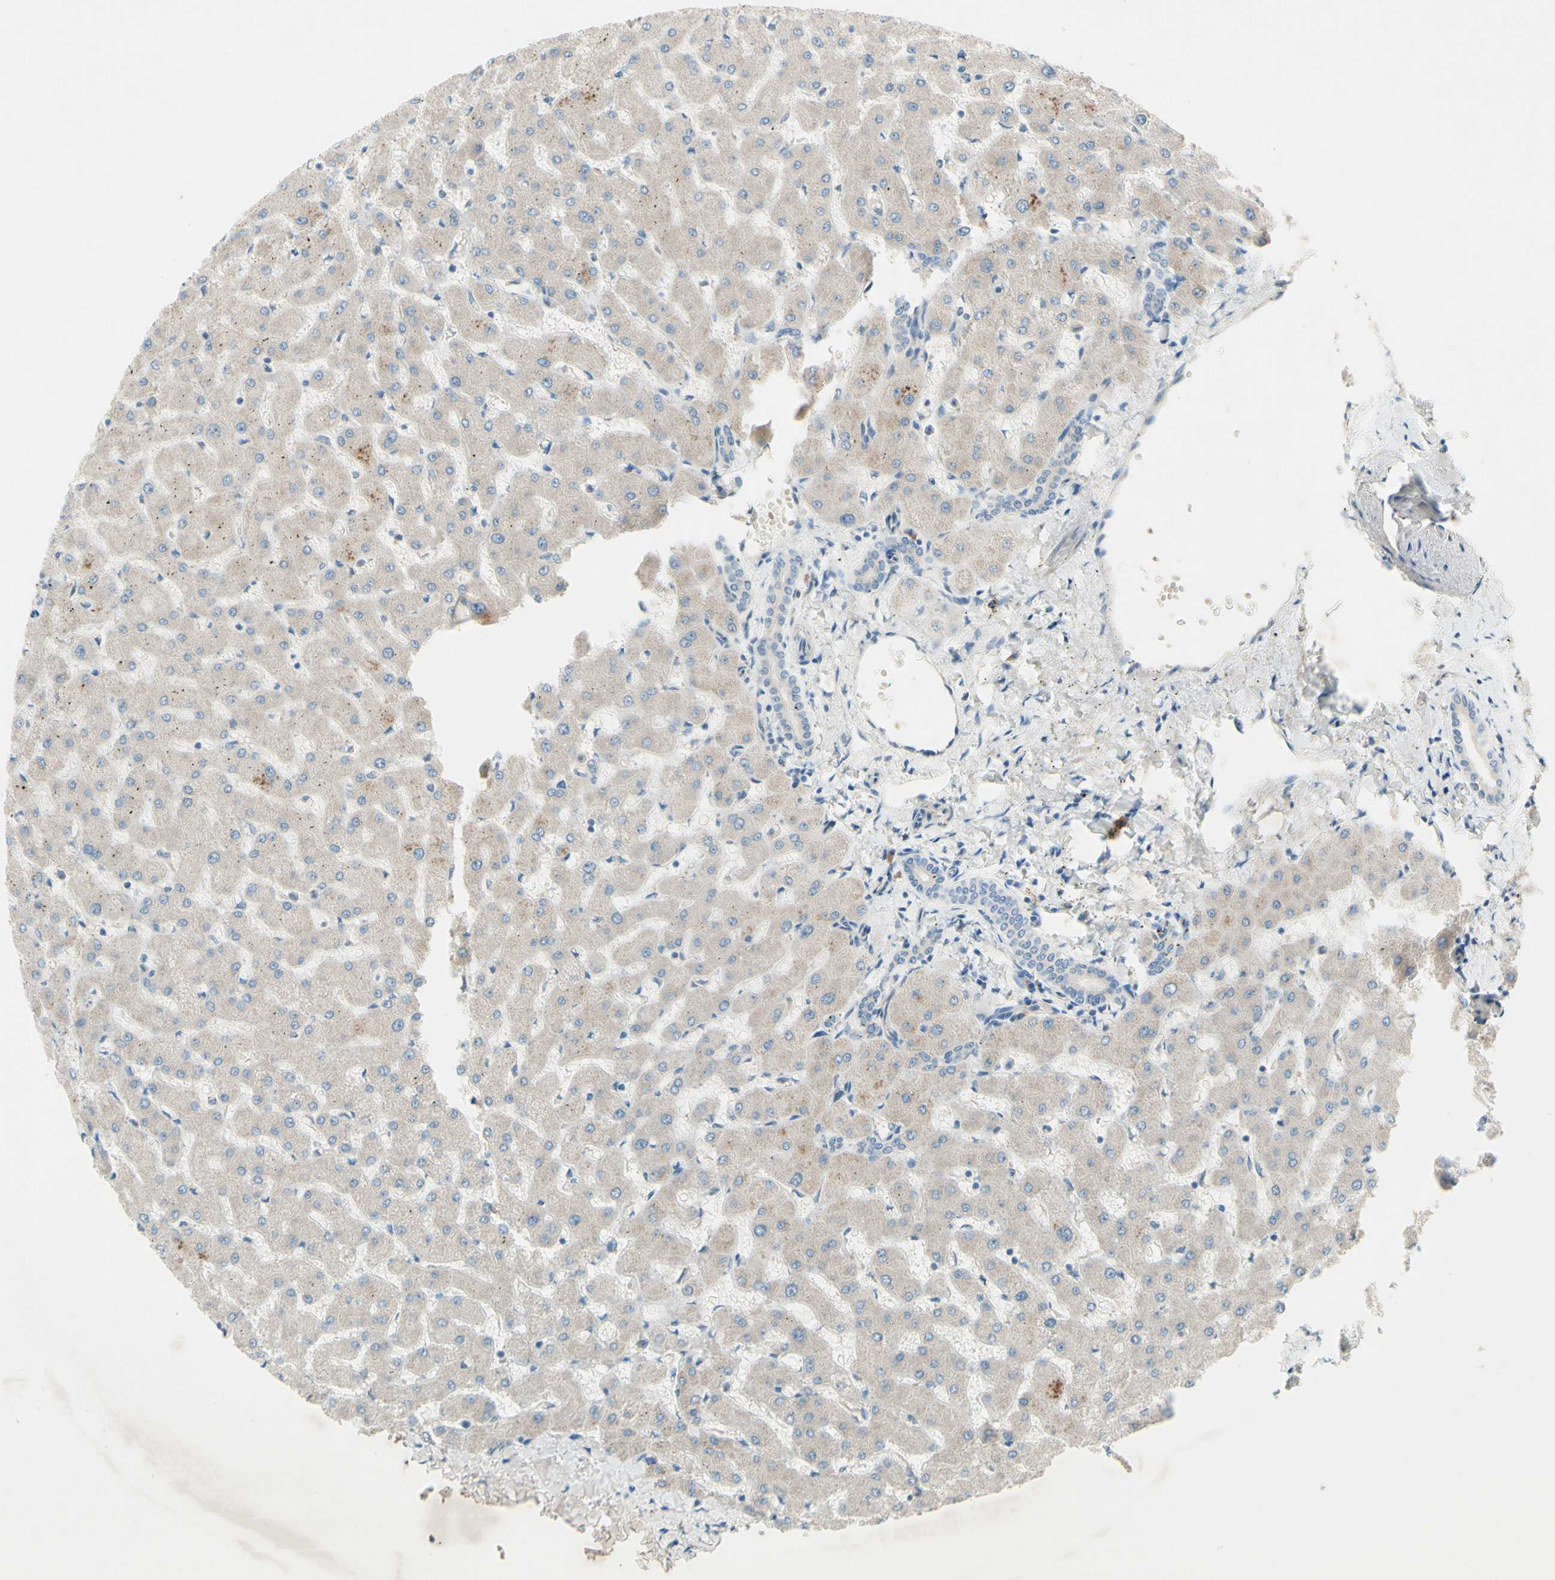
{"staining": {"intensity": "weak", "quantity": "25%-75%", "location": "cytoplasmic/membranous"}, "tissue": "liver", "cell_type": "Cholangiocytes", "image_type": "normal", "snomed": [{"axis": "morphology", "description": "Normal tissue, NOS"}, {"axis": "topography", "description": "Liver"}], "caption": "Liver stained for a protein demonstrates weak cytoplasmic/membranous positivity in cholangiocytes. Ihc stains the protein in brown and the nuclei are stained blue.", "gene": "IL2", "patient": {"sex": "female", "age": 63}}